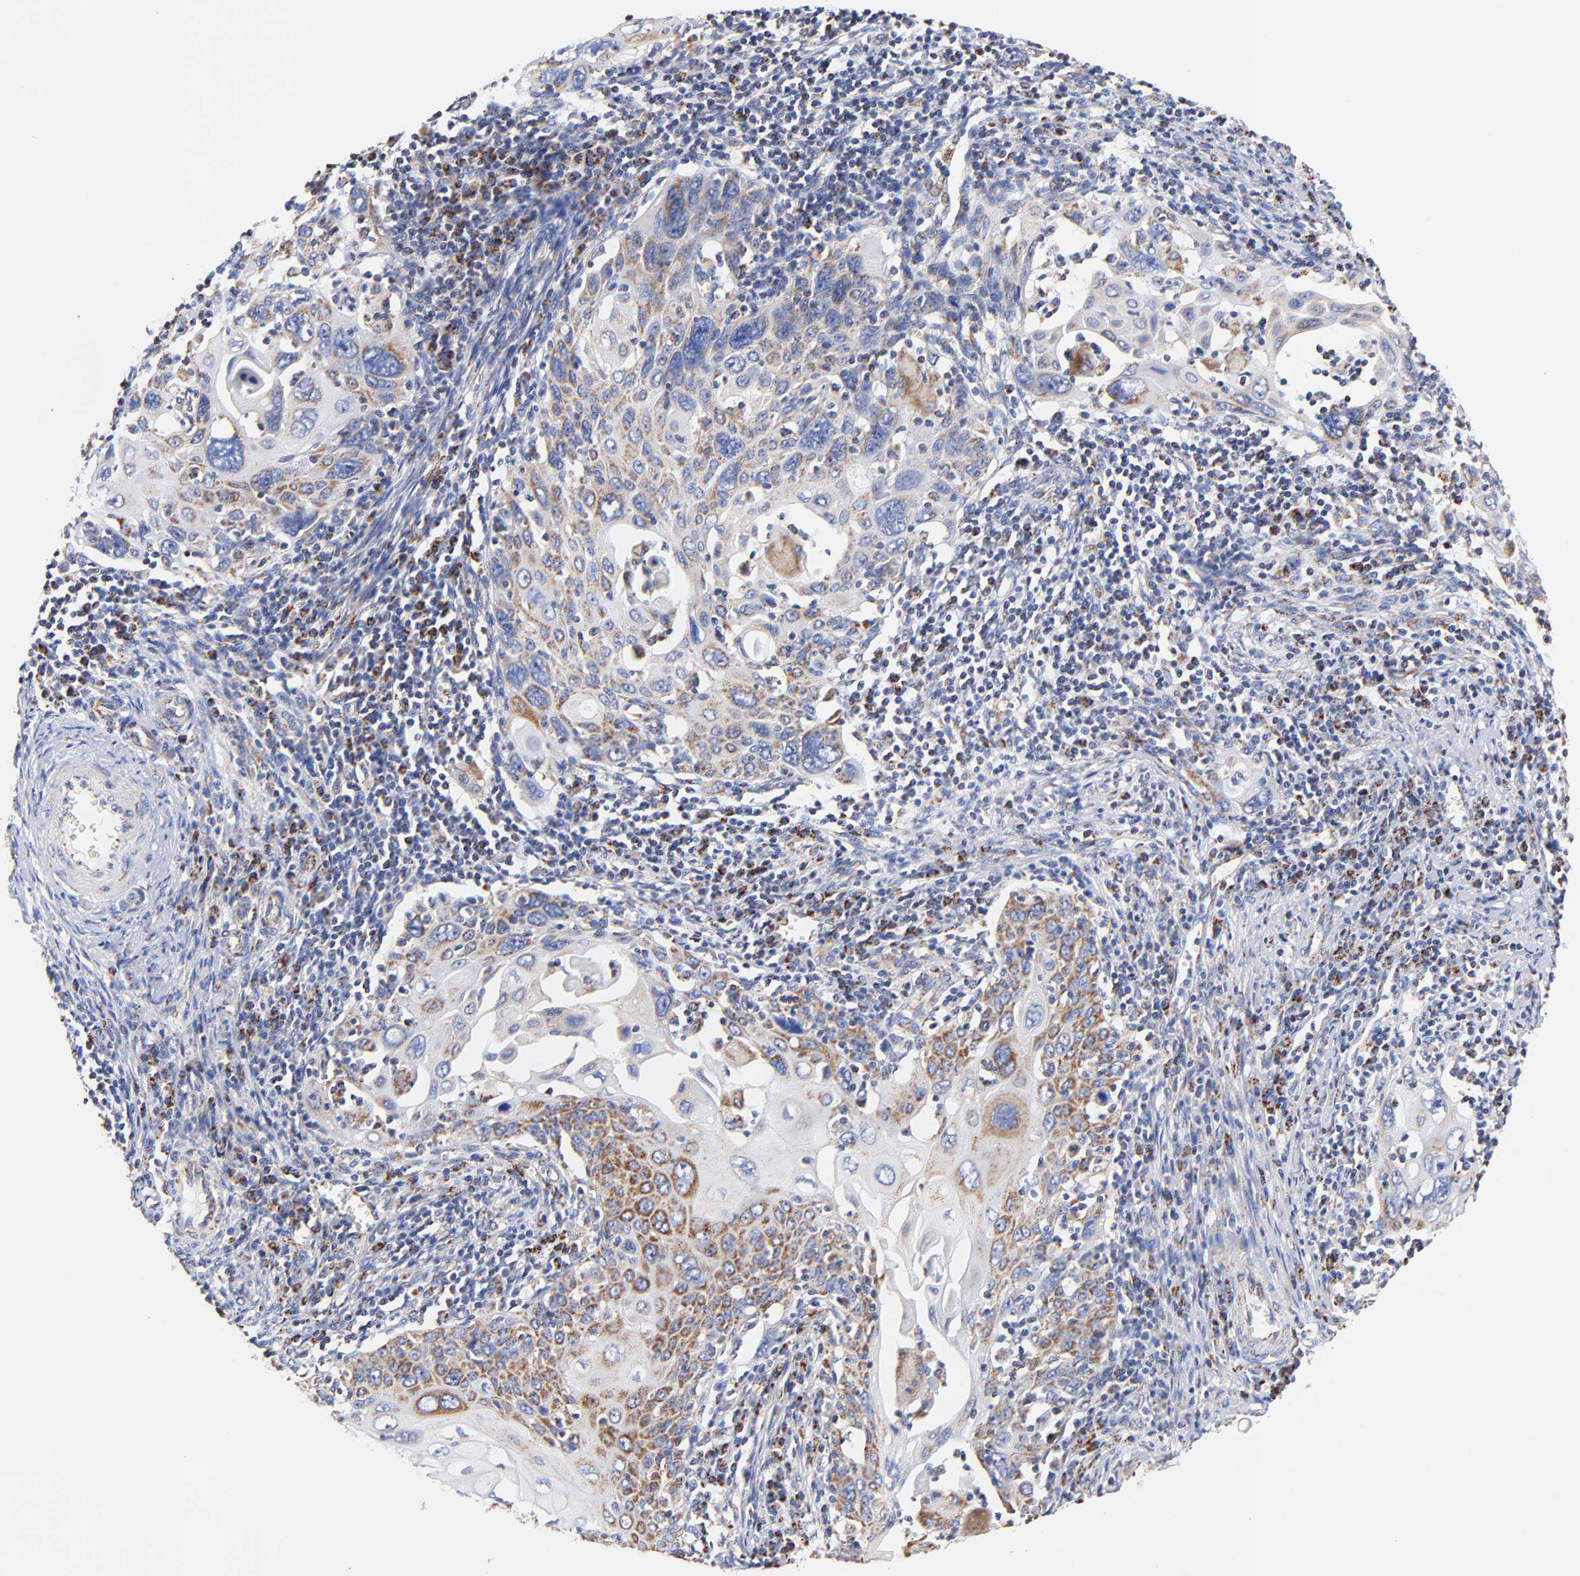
{"staining": {"intensity": "moderate", "quantity": "25%-75%", "location": "cytoplasmic/membranous"}, "tissue": "cervical cancer", "cell_type": "Tumor cells", "image_type": "cancer", "snomed": [{"axis": "morphology", "description": "Squamous cell carcinoma, NOS"}, {"axis": "topography", "description": "Cervix"}], "caption": "Cervical squamous cell carcinoma stained with immunohistochemistry displays moderate cytoplasmic/membranous expression in about 25%-75% of tumor cells.", "gene": "ATP5F1D", "patient": {"sex": "female", "age": 54}}